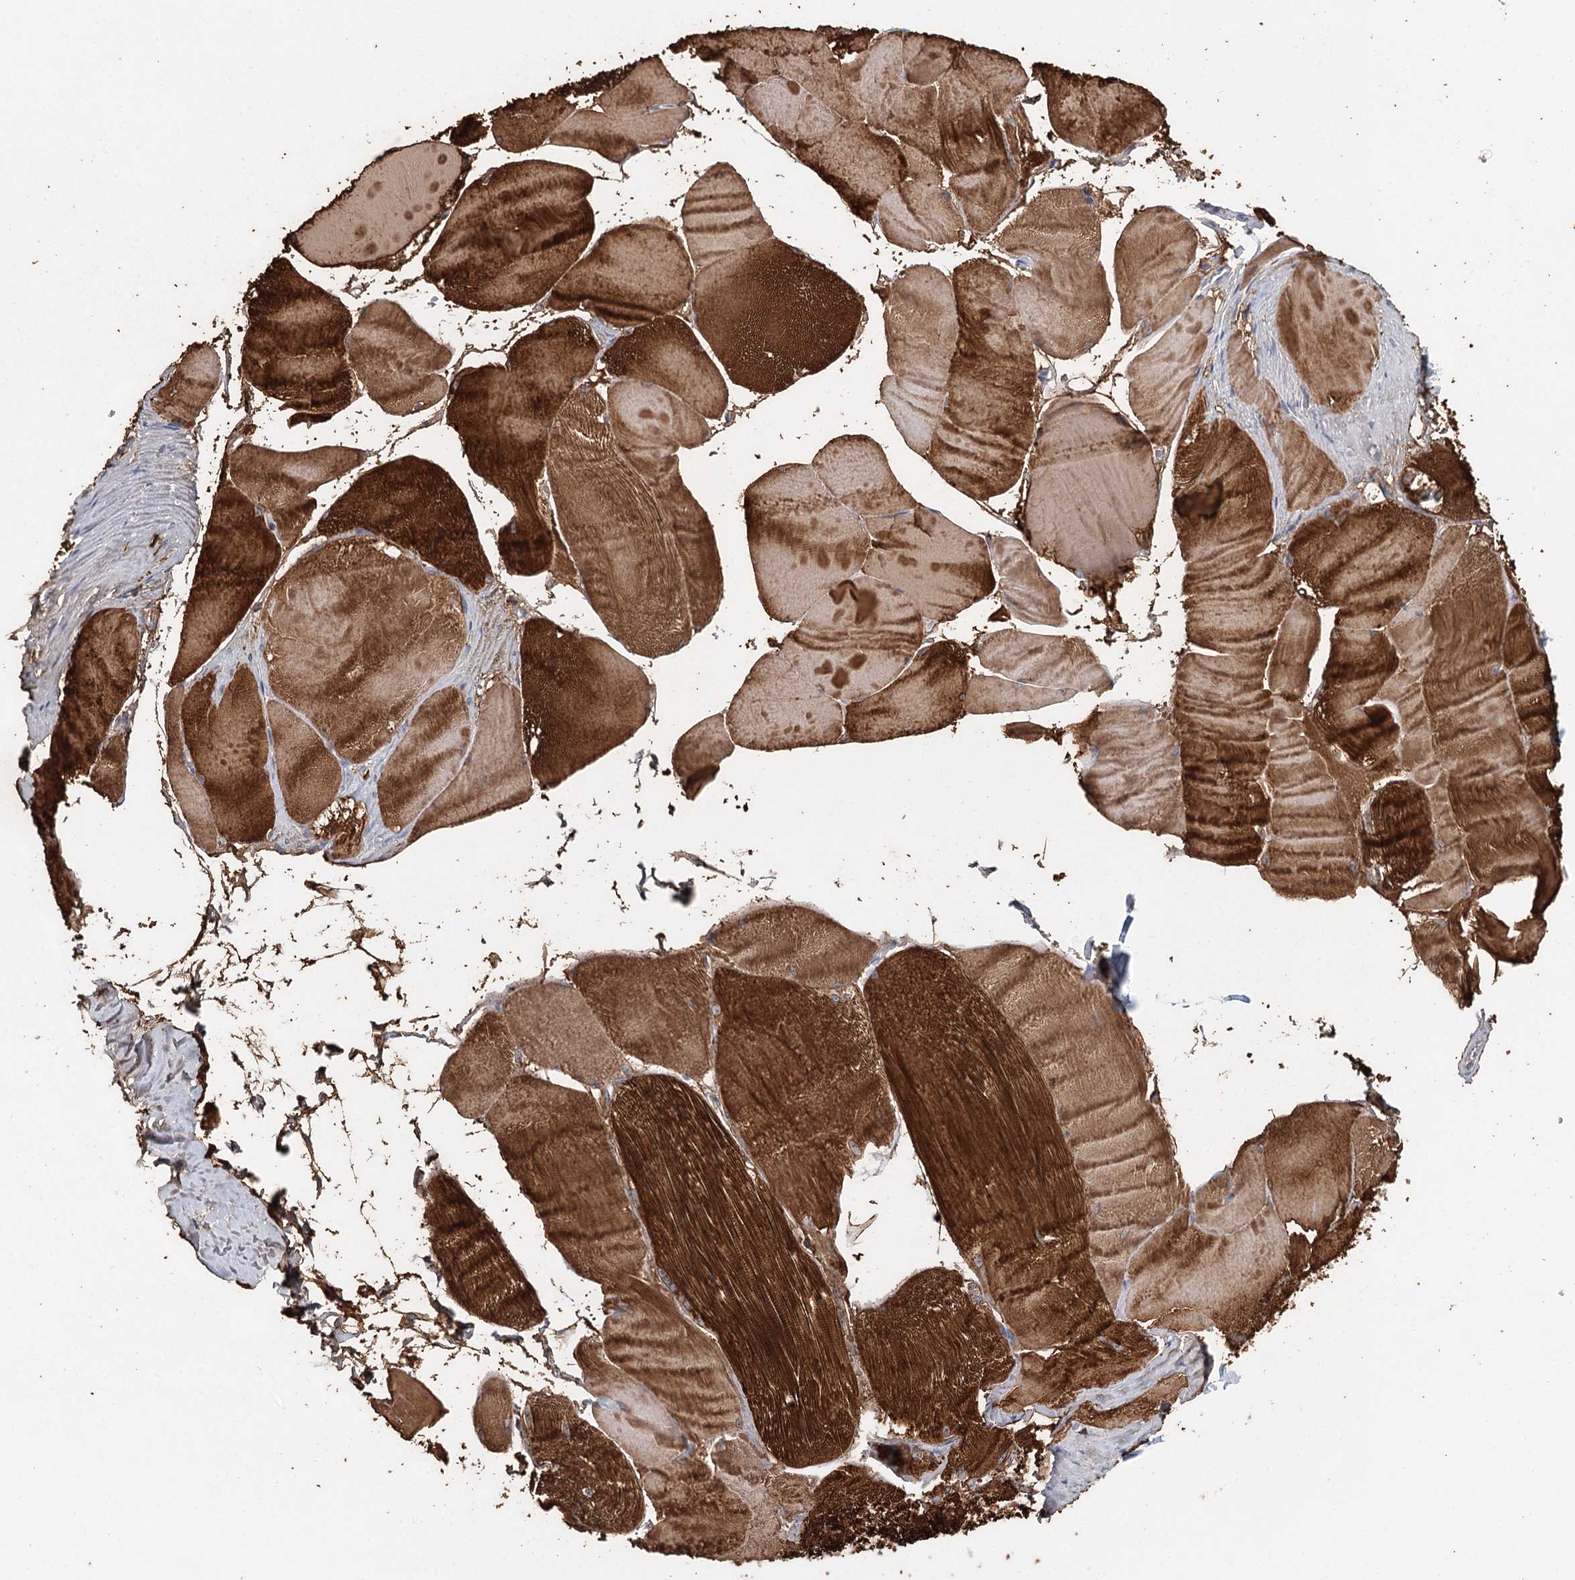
{"staining": {"intensity": "strong", "quantity": ">75%", "location": "cytoplasmic/membranous"}, "tissue": "skeletal muscle", "cell_type": "Myocytes", "image_type": "normal", "snomed": [{"axis": "morphology", "description": "Normal tissue, NOS"}, {"axis": "morphology", "description": "Basal cell carcinoma"}, {"axis": "topography", "description": "Skeletal muscle"}], "caption": "Myocytes reveal high levels of strong cytoplasmic/membranous positivity in about >75% of cells in unremarkable skeletal muscle. (Brightfield microscopy of DAB IHC at high magnification).", "gene": "MYL6B", "patient": {"sex": "female", "age": 64}}